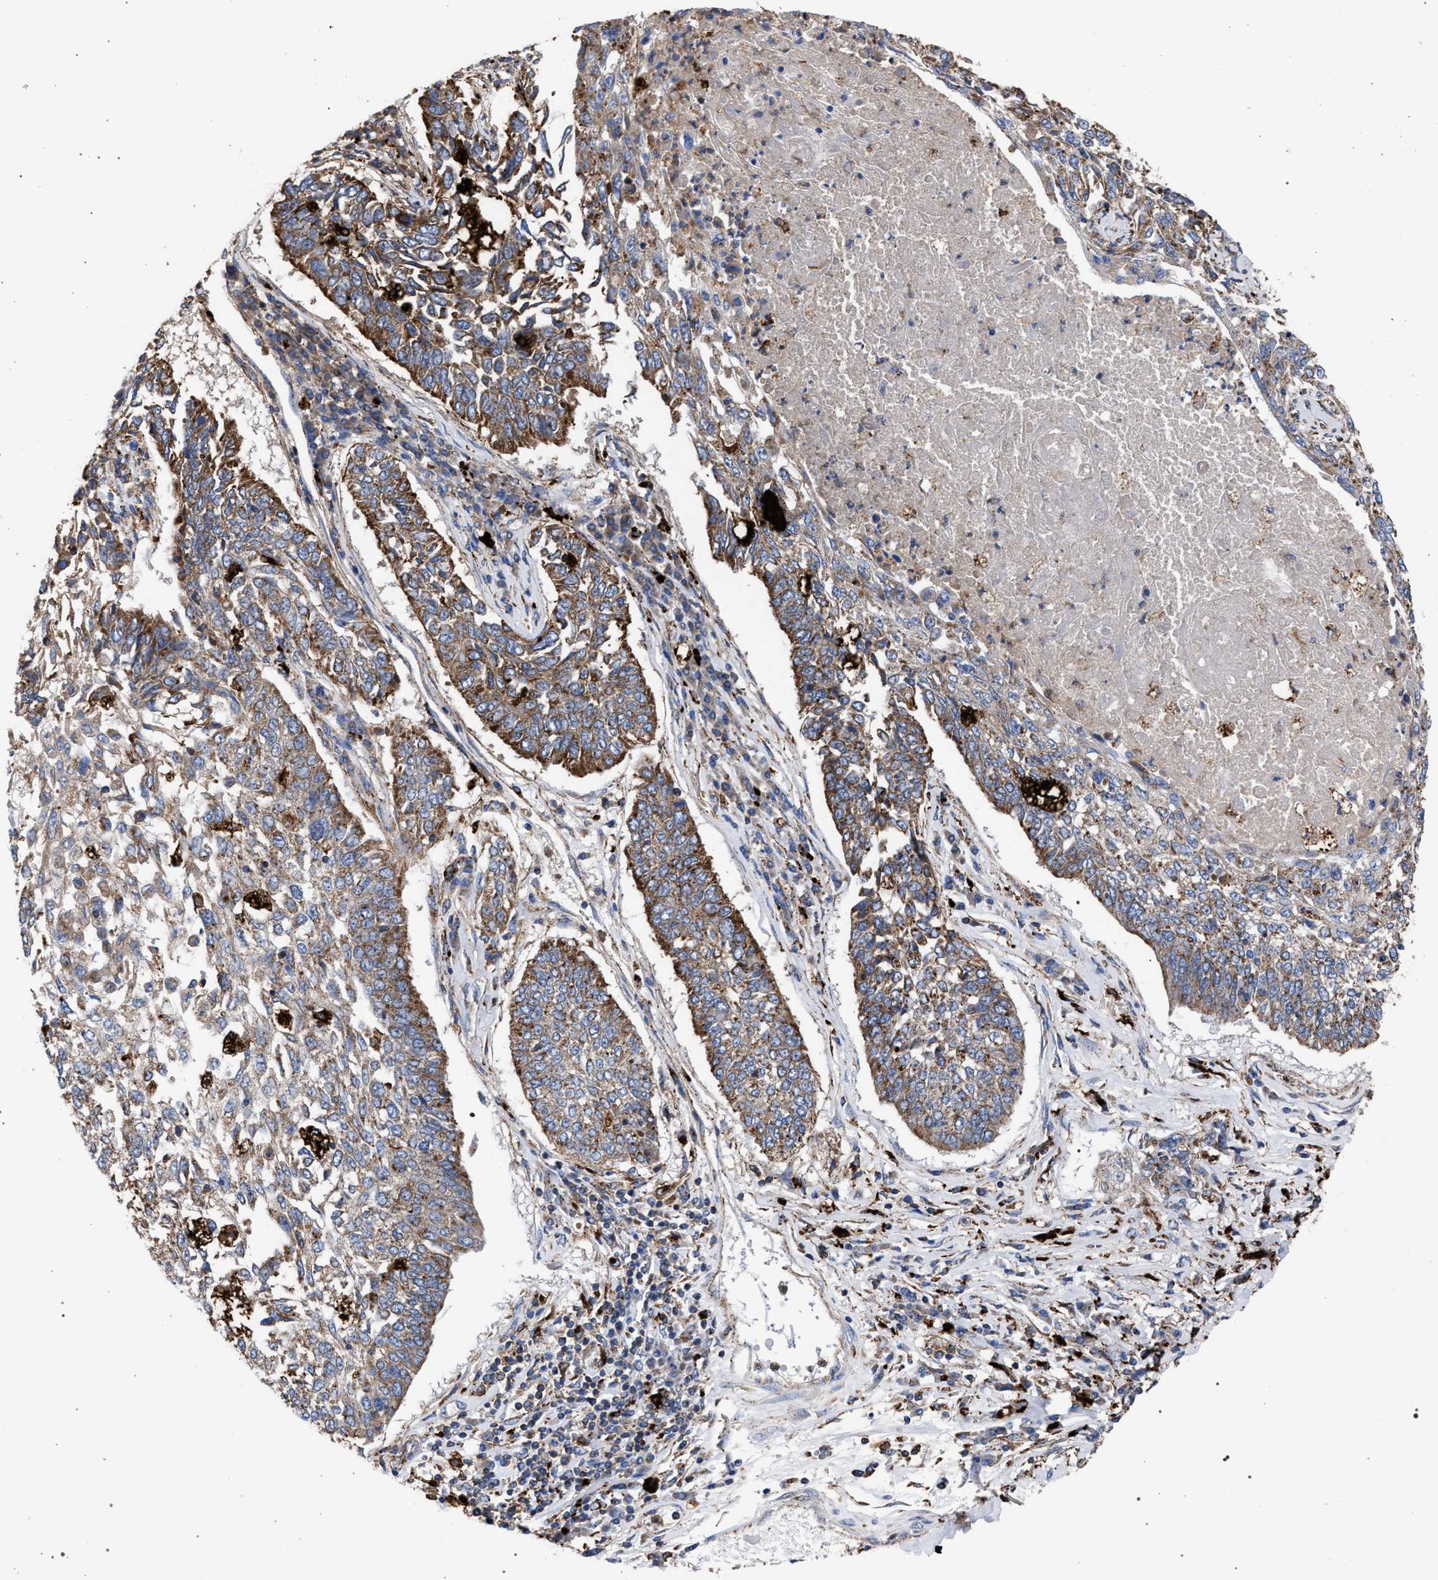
{"staining": {"intensity": "moderate", "quantity": ">75%", "location": "cytoplasmic/membranous"}, "tissue": "lung cancer", "cell_type": "Tumor cells", "image_type": "cancer", "snomed": [{"axis": "morphology", "description": "Normal tissue, NOS"}, {"axis": "morphology", "description": "Squamous cell carcinoma, NOS"}, {"axis": "topography", "description": "Cartilage tissue"}, {"axis": "topography", "description": "Bronchus"}, {"axis": "topography", "description": "Lung"}], "caption": "Human lung cancer (squamous cell carcinoma) stained for a protein (brown) reveals moderate cytoplasmic/membranous positive staining in approximately >75% of tumor cells.", "gene": "PPT1", "patient": {"sex": "female", "age": 49}}